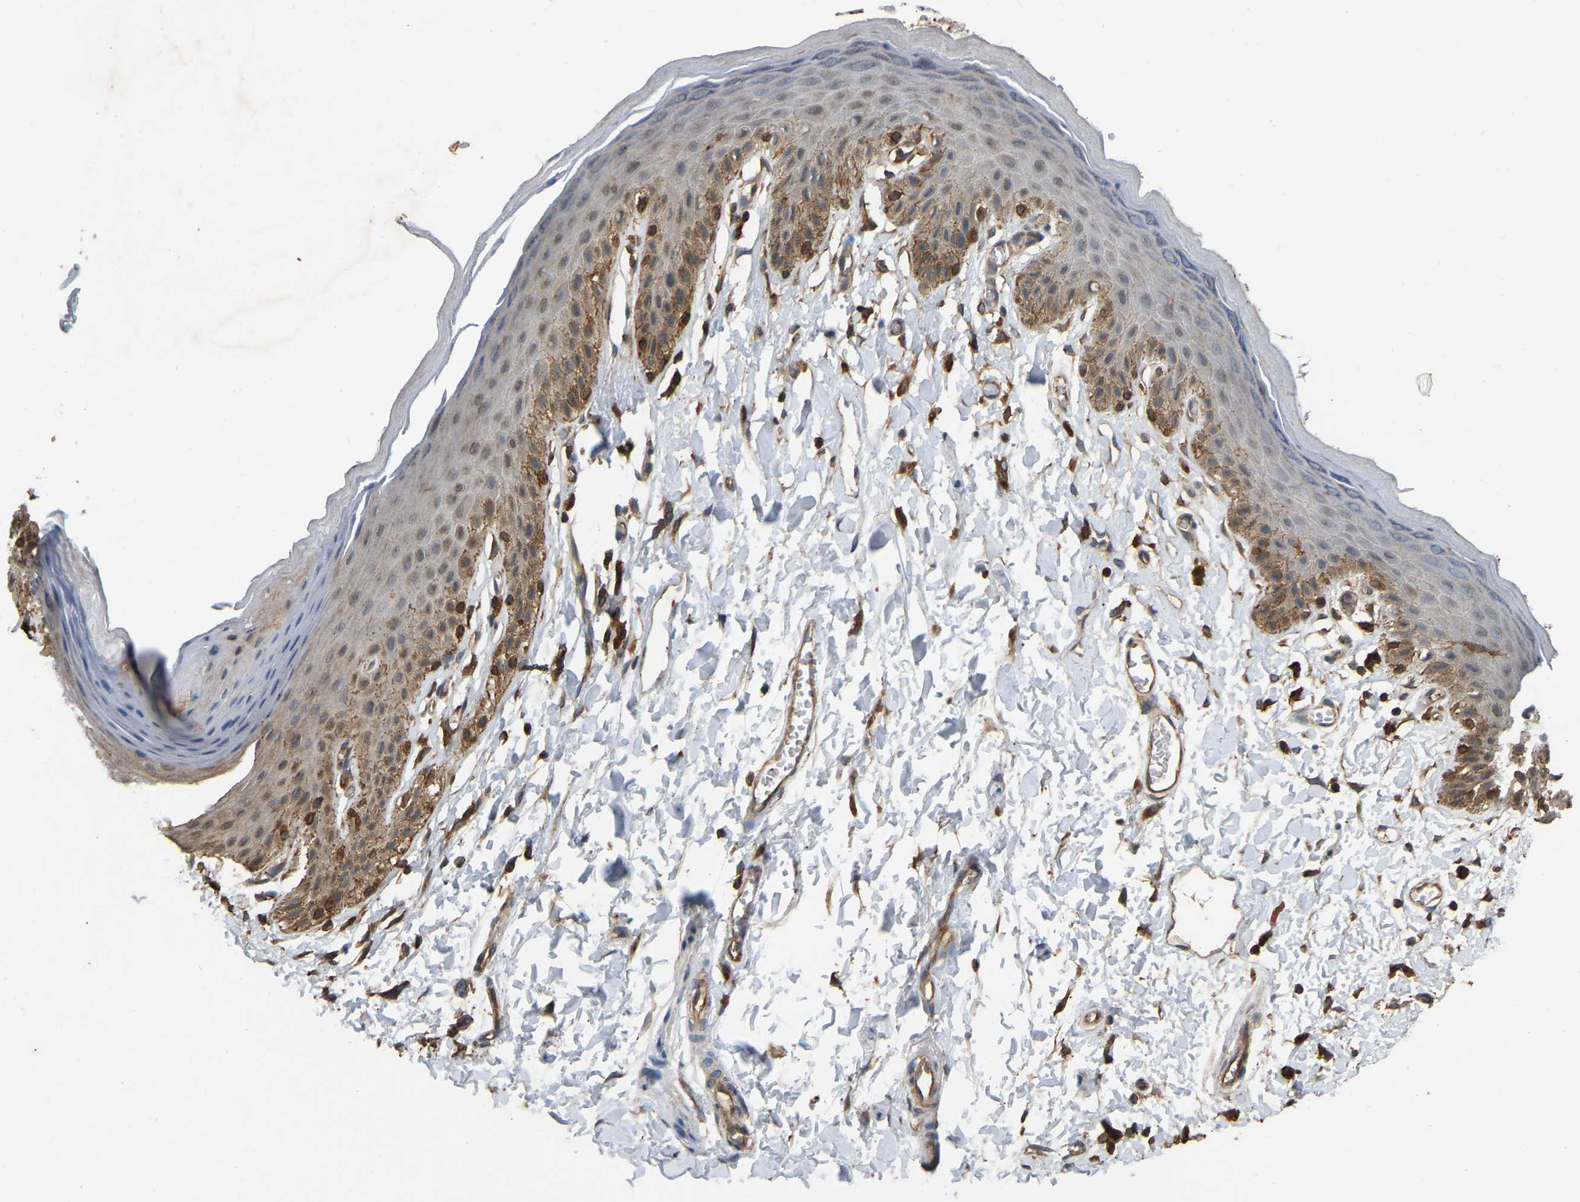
{"staining": {"intensity": "moderate", "quantity": "25%-75%", "location": "cytoplasmic/membranous"}, "tissue": "skin", "cell_type": "Epidermal cells", "image_type": "normal", "snomed": [{"axis": "morphology", "description": "Normal tissue, NOS"}, {"axis": "topography", "description": "Anal"}], "caption": "A medium amount of moderate cytoplasmic/membranous staining is identified in about 25%-75% of epidermal cells in unremarkable skin. Using DAB (3,3'-diaminobenzidine) (brown) and hematoxylin (blue) stains, captured at high magnification using brightfield microscopy.", "gene": "SAMD9L", "patient": {"sex": "male", "age": 44}}